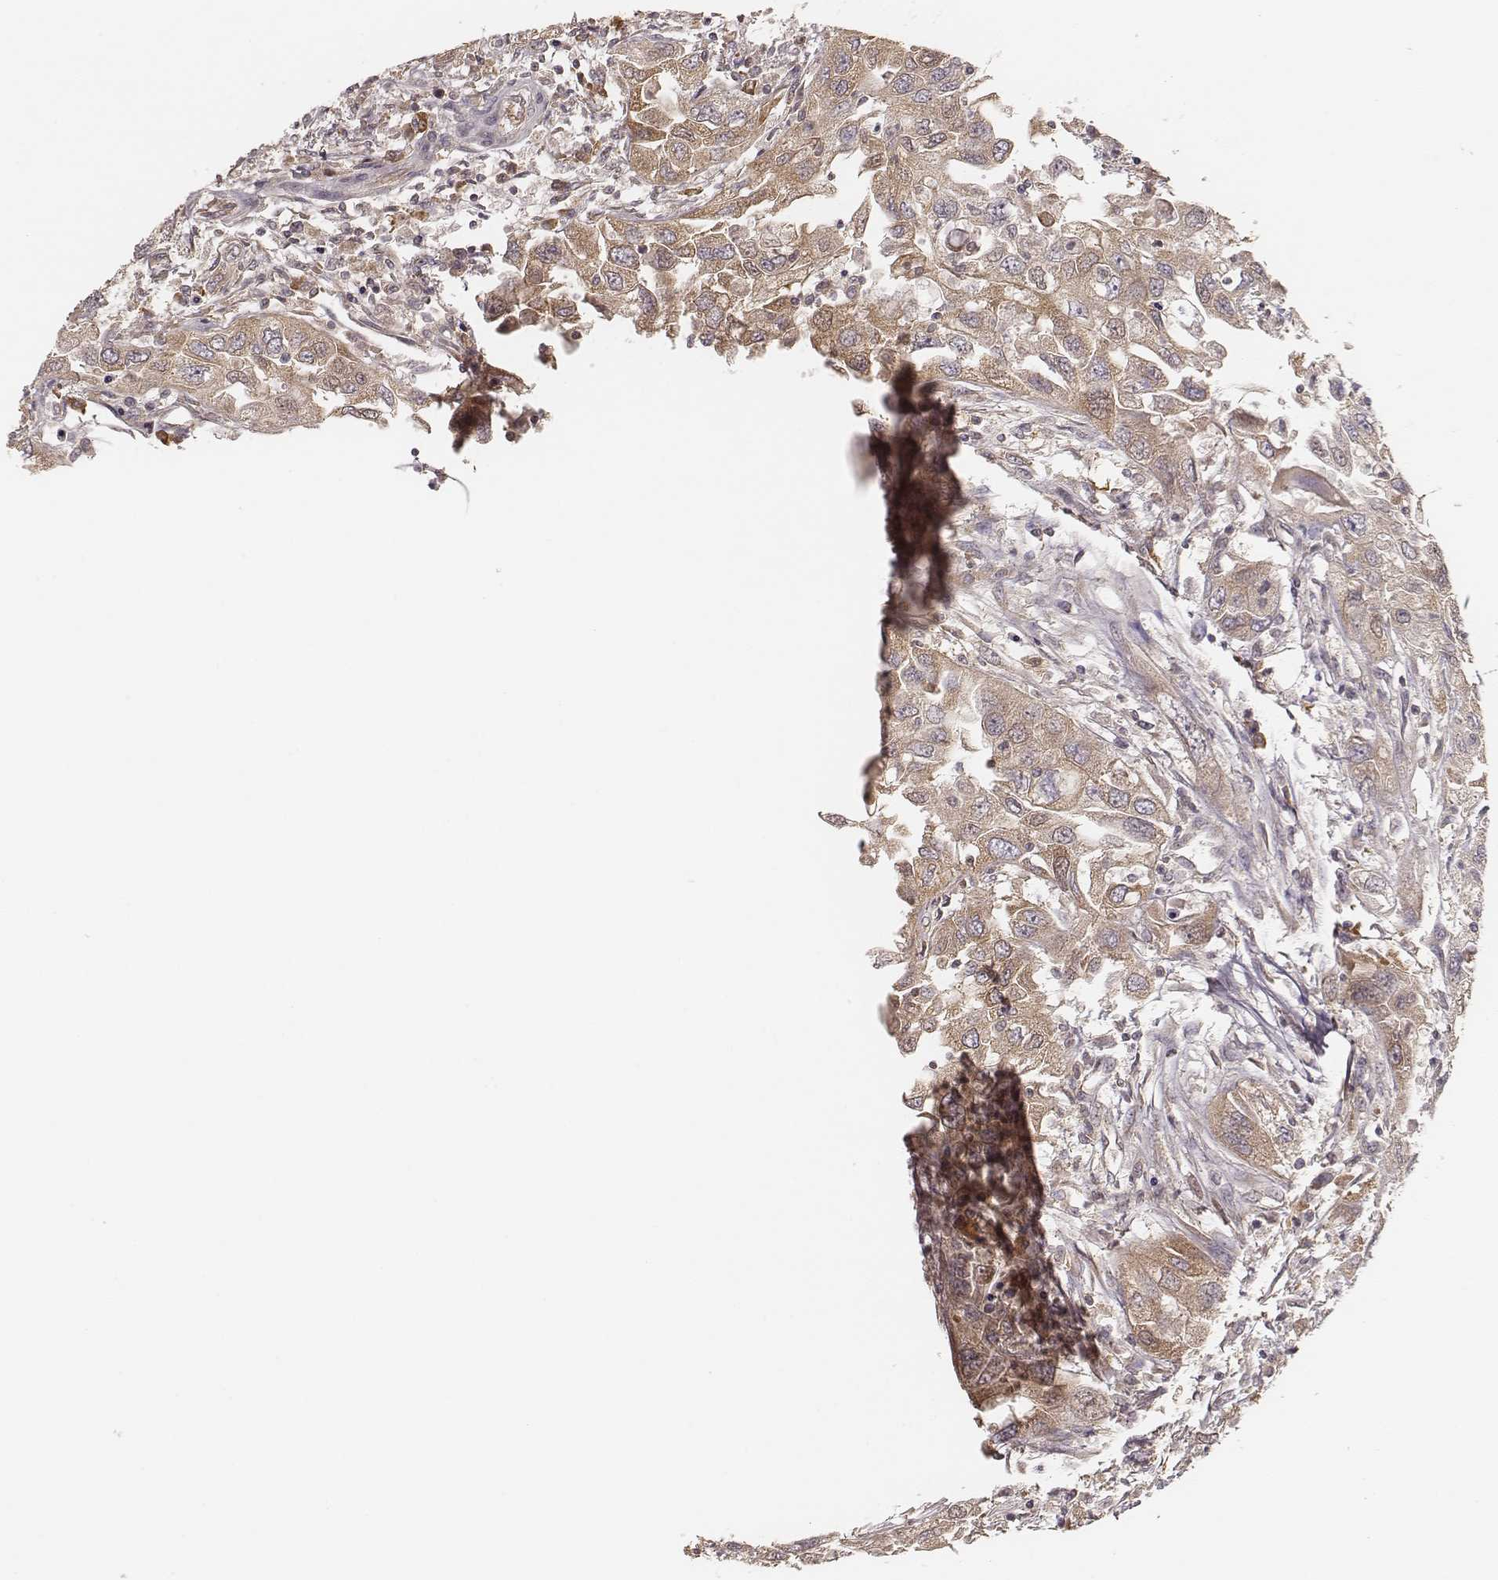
{"staining": {"intensity": "weak", "quantity": "<25%", "location": "cytoplasmic/membranous"}, "tissue": "urothelial cancer", "cell_type": "Tumor cells", "image_type": "cancer", "snomed": [{"axis": "morphology", "description": "Urothelial carcinoma, High grade"}, {"axis": "topography", "description": "Urinary bladder"}], "caption": "High power microscopy micrograph of an immunohistochemistry (IHC) micrograph of urothelial carcinoma (high-grade), revealing no significant expression in tumor cells.", "gene": "CARS1", "patient": {"sex": "male", "age": 76}}